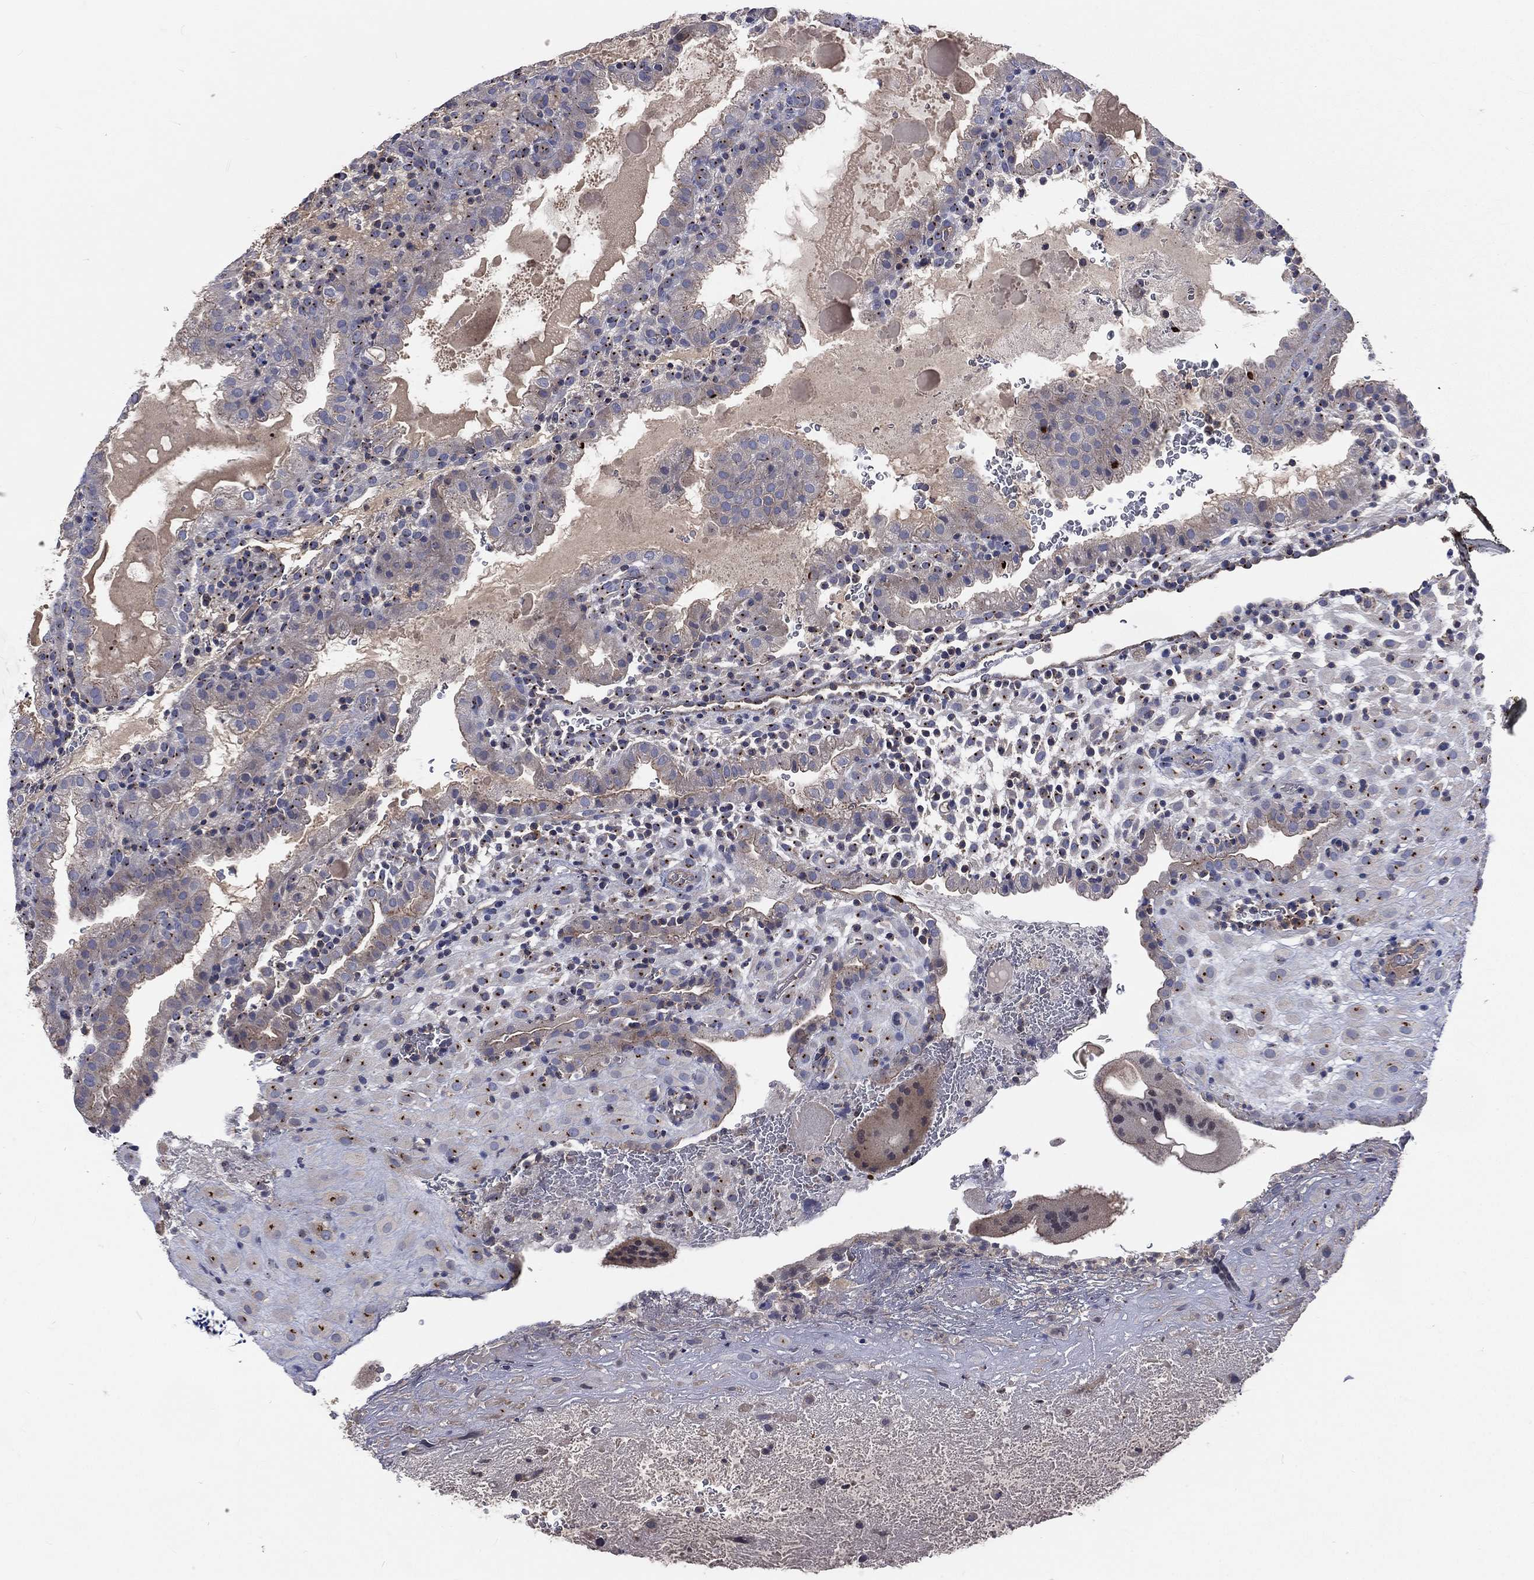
{"staining": {"intensity": "moderate", "quantity": "25%-75%", "location": "cytoplasmic/membranous"}, "tissue": "placenta", "cell_type": "Decidual cells", "image_type": "normal", "snomed": [{"axis": "morphology", "description": "Normal tissue, NOS"}, {"axis": "topography", "description": "Placenta"}], "caption": "Placenta stained with immunohistochemistry displays moderate cytoplasmic/membranous positivity in about 25%-75% of decidual cells. The protein is shown in brown color, while the nuclei are stained blue.", "gene": "CROCC", "patient": {"sex": "female", "age": 19}}